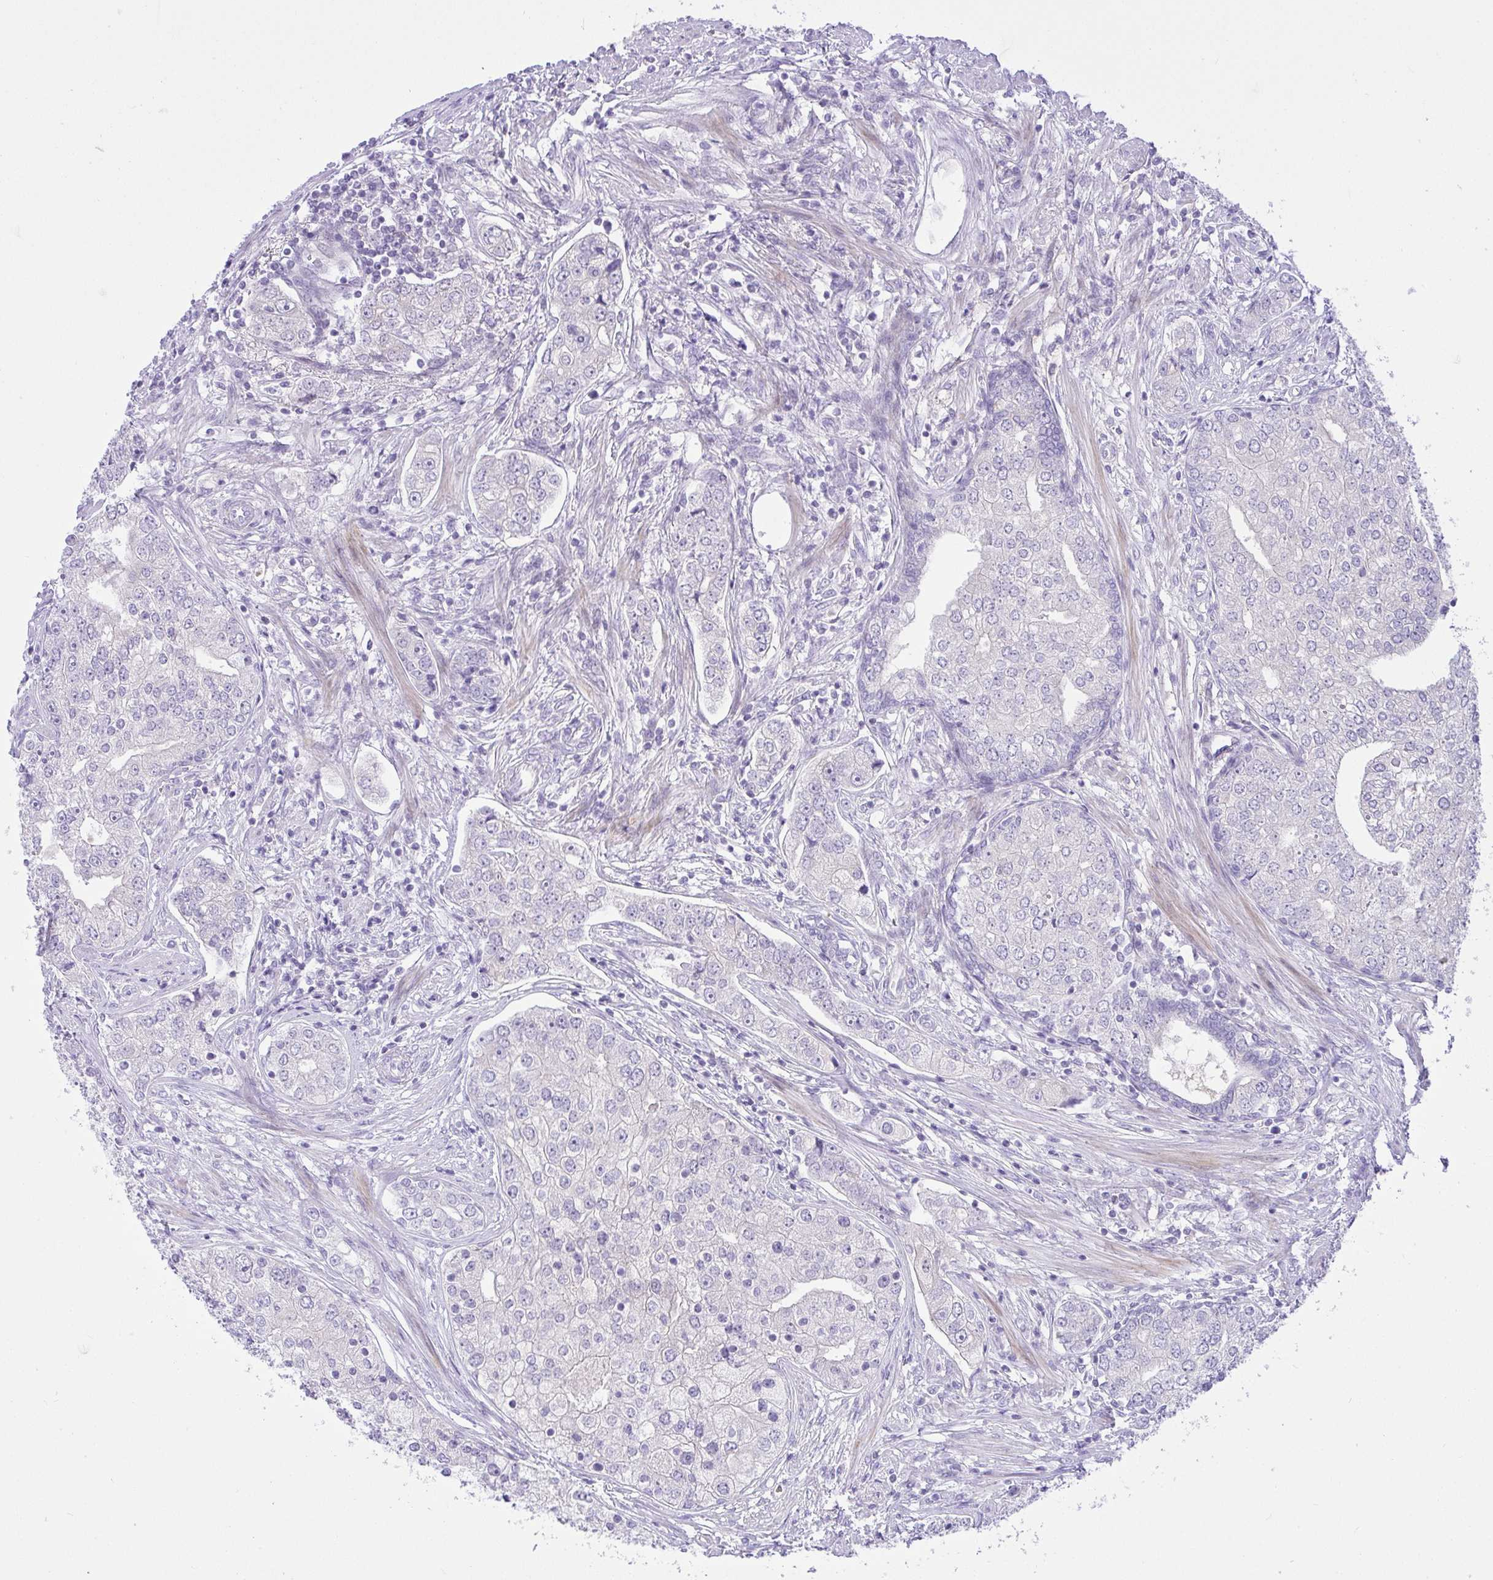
{"staining": {"intensity": "negative", "quantity": "none", "location": "none"}, "tissue": "prostate cancer", "cell_type": "Tumor cells", "image_type": "cancer", "snomed": [{"axis": "morphology", "description": "Adenocarcinoma, High grade"}, {"axis": "topography", "description": "Prostate"}], "caption": "Immunohistochemistry photomicrograph of human prostate high-grade adenocarcinoma stained for a protein (brown), which demonstrates no expression in tumor cells.", "gene": "ZNF101", "patient": {"sex": "male", "age": 60}}